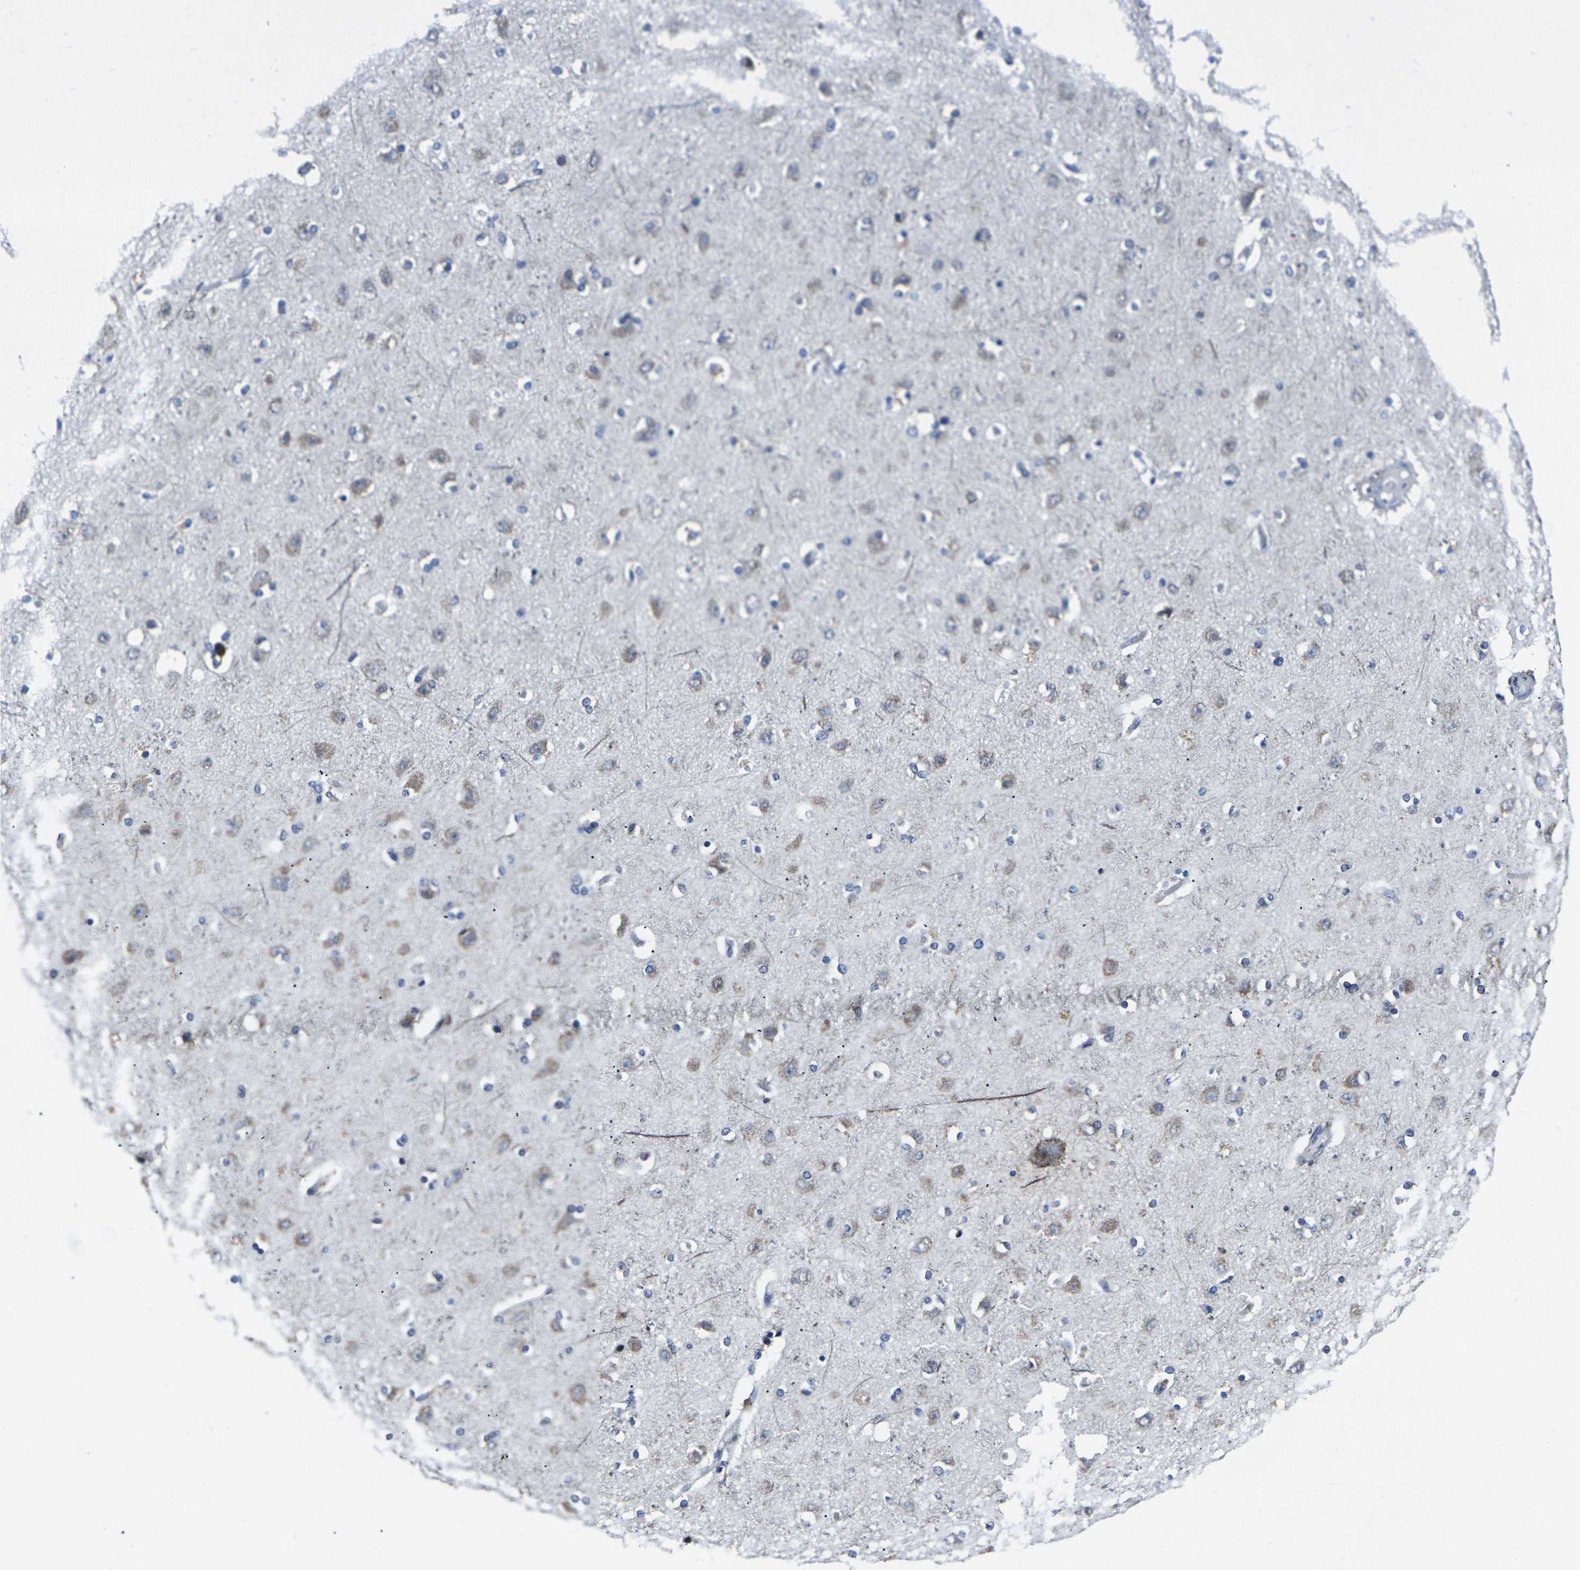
{"staining": {"intensity": "negative", "quantity": "none", "location": "none"}, "tissue": "cerebral cortex", "cell_type": "Endothelial cells", "image_type": "normal", "snomed": [{"axis": "morphology", "description": "Normal tissue, NOS"}, {"axis": "topography", "description": "Cerebral cortex"}], "caption": "Immunohistochemical staining of benign cerebral cortex displays no significant positivity in endothelial cells. Brightfield microscopy of immunohistochemistry (IHC) stained with DAB (3,3'-diaminobenzidine) (brown) and hematoxylin (blue), captured at high magnification.", "gene": "STAT4", "patient": {"sex": "female", "age": 54}}